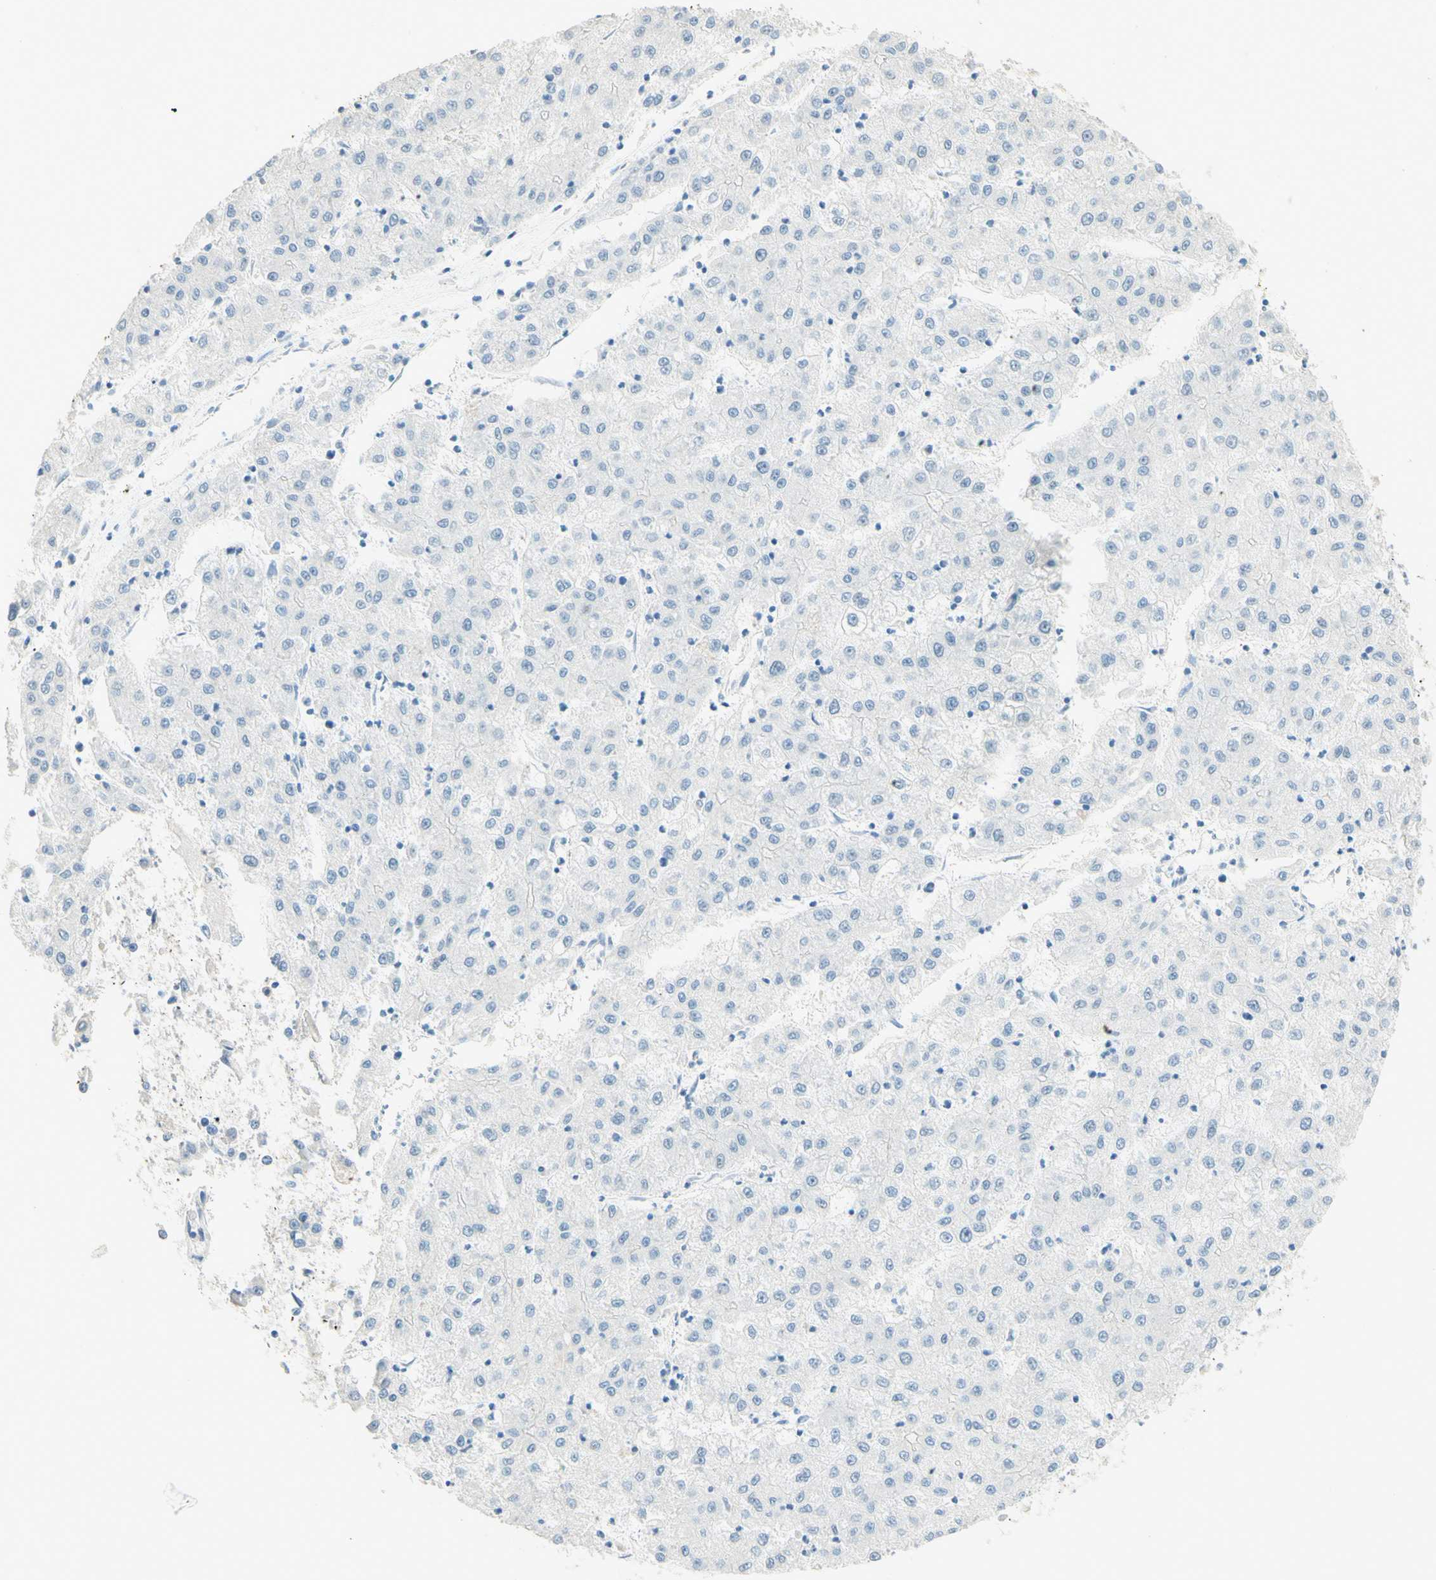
{"staining": {"intensity": "negative", "quantity": "none", "location": "none"}, "tissue": "liver cancer", "cell_type": "Tumor cells", "image_type": "cancer", "snomed": [{"axis": "morphology", "description": "Carcinoma, Hepatocellular, NOS"}, {"axis": "topography", "description": "Liver"}], "caption": "Immunohistochemical staining of human liver cancer exhibits no significant staining in tumor cells.", "gene": "TMEM132D", "patient": {"sex": "male", "age": 72}}